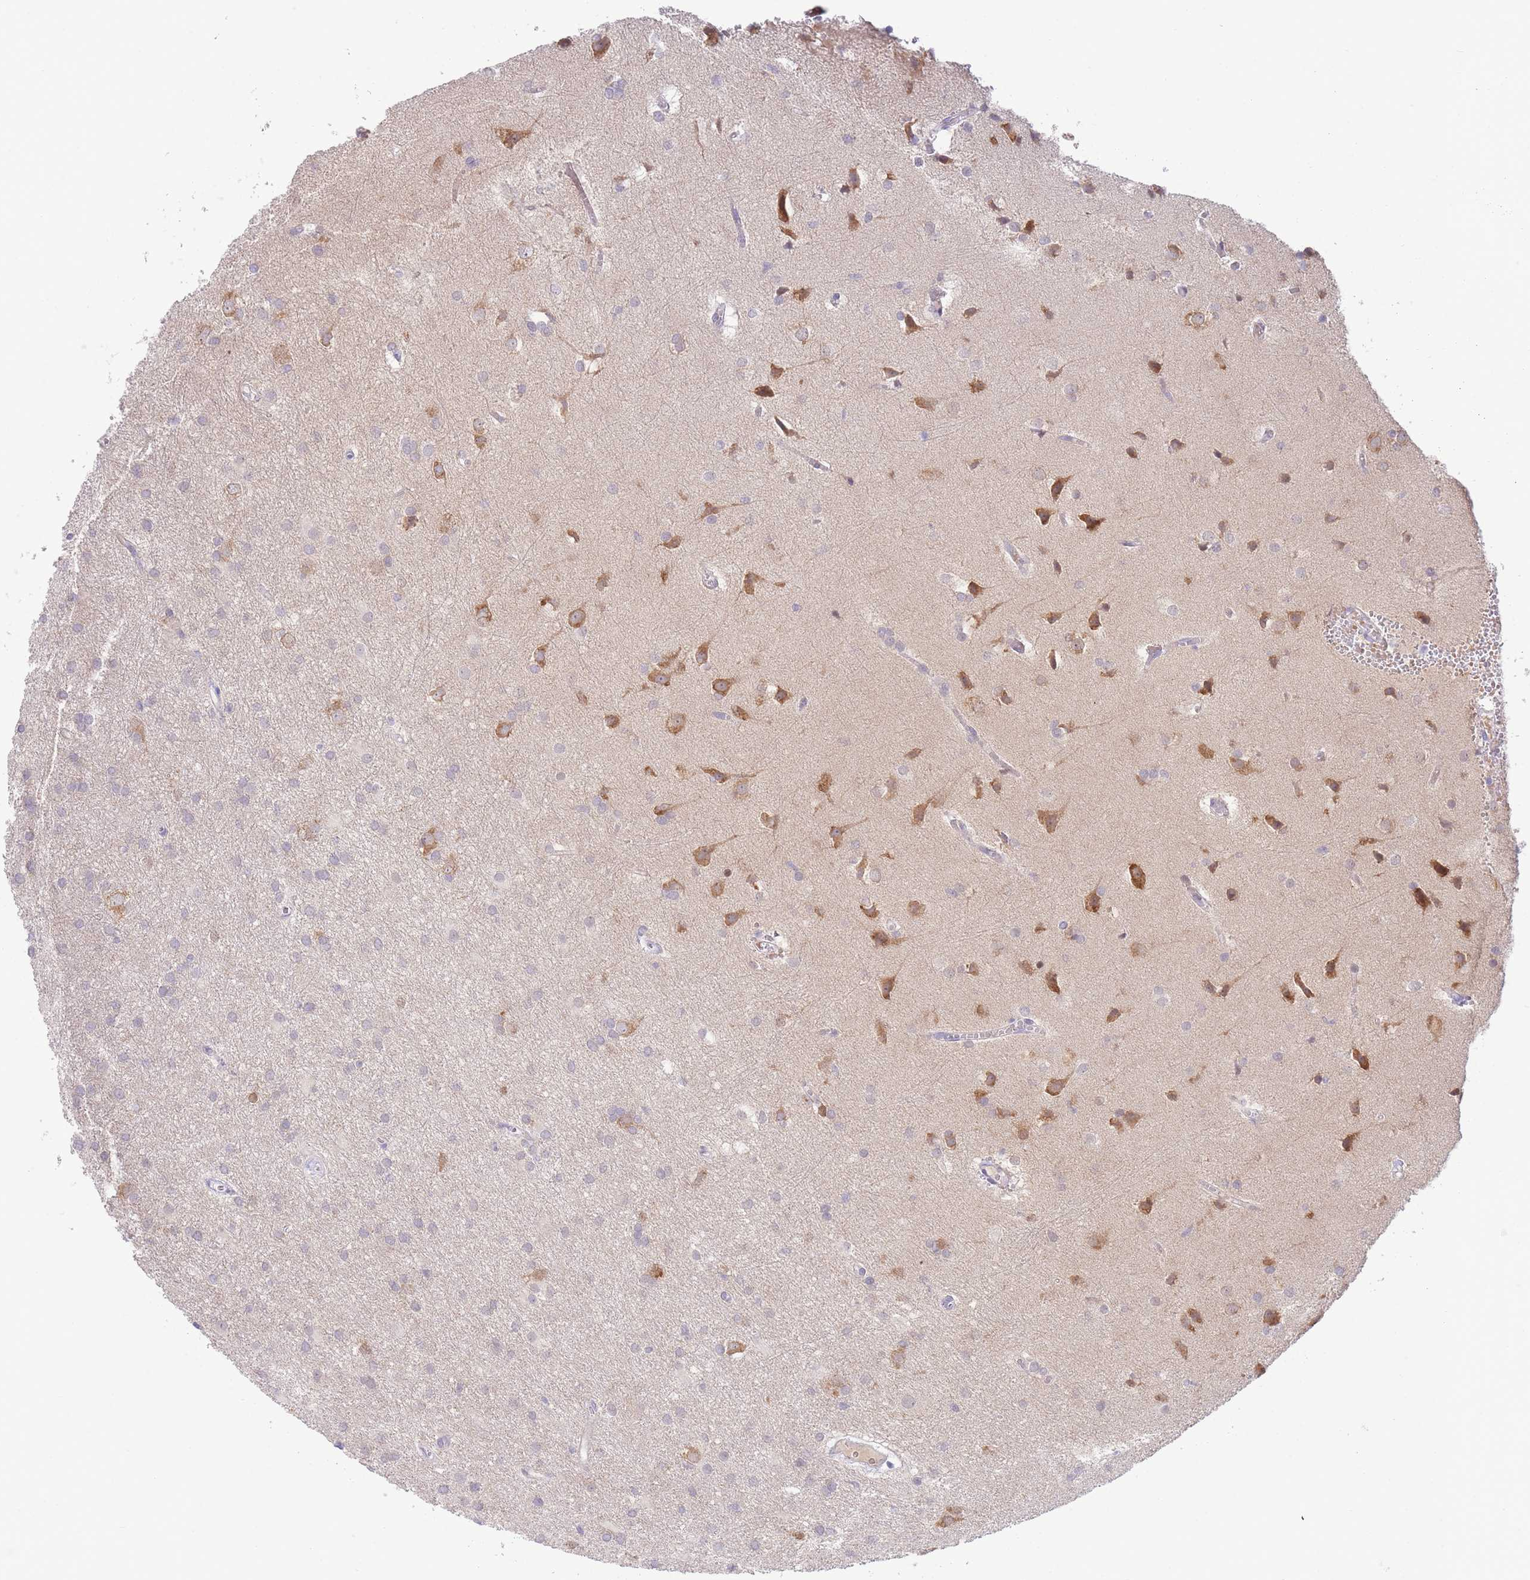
{"staining": {"intensity": "negative", "quantity": "none", "location": "none"}, "tissue": "glioma", "cell_type": "Tumor cells", "image_type": "cancer", "snomed": [{"axis": "morphology", "description": "Glioma, malignant, High grade"}, {"axis": "topography", "description": "Brain"}], "caption": "An image of high-grade glioma (malignant) stained for a protein exhibits no brown staining in tumor cells.", "gene": "FBXO46", "patient": {"sex": "female", "age": 50}}